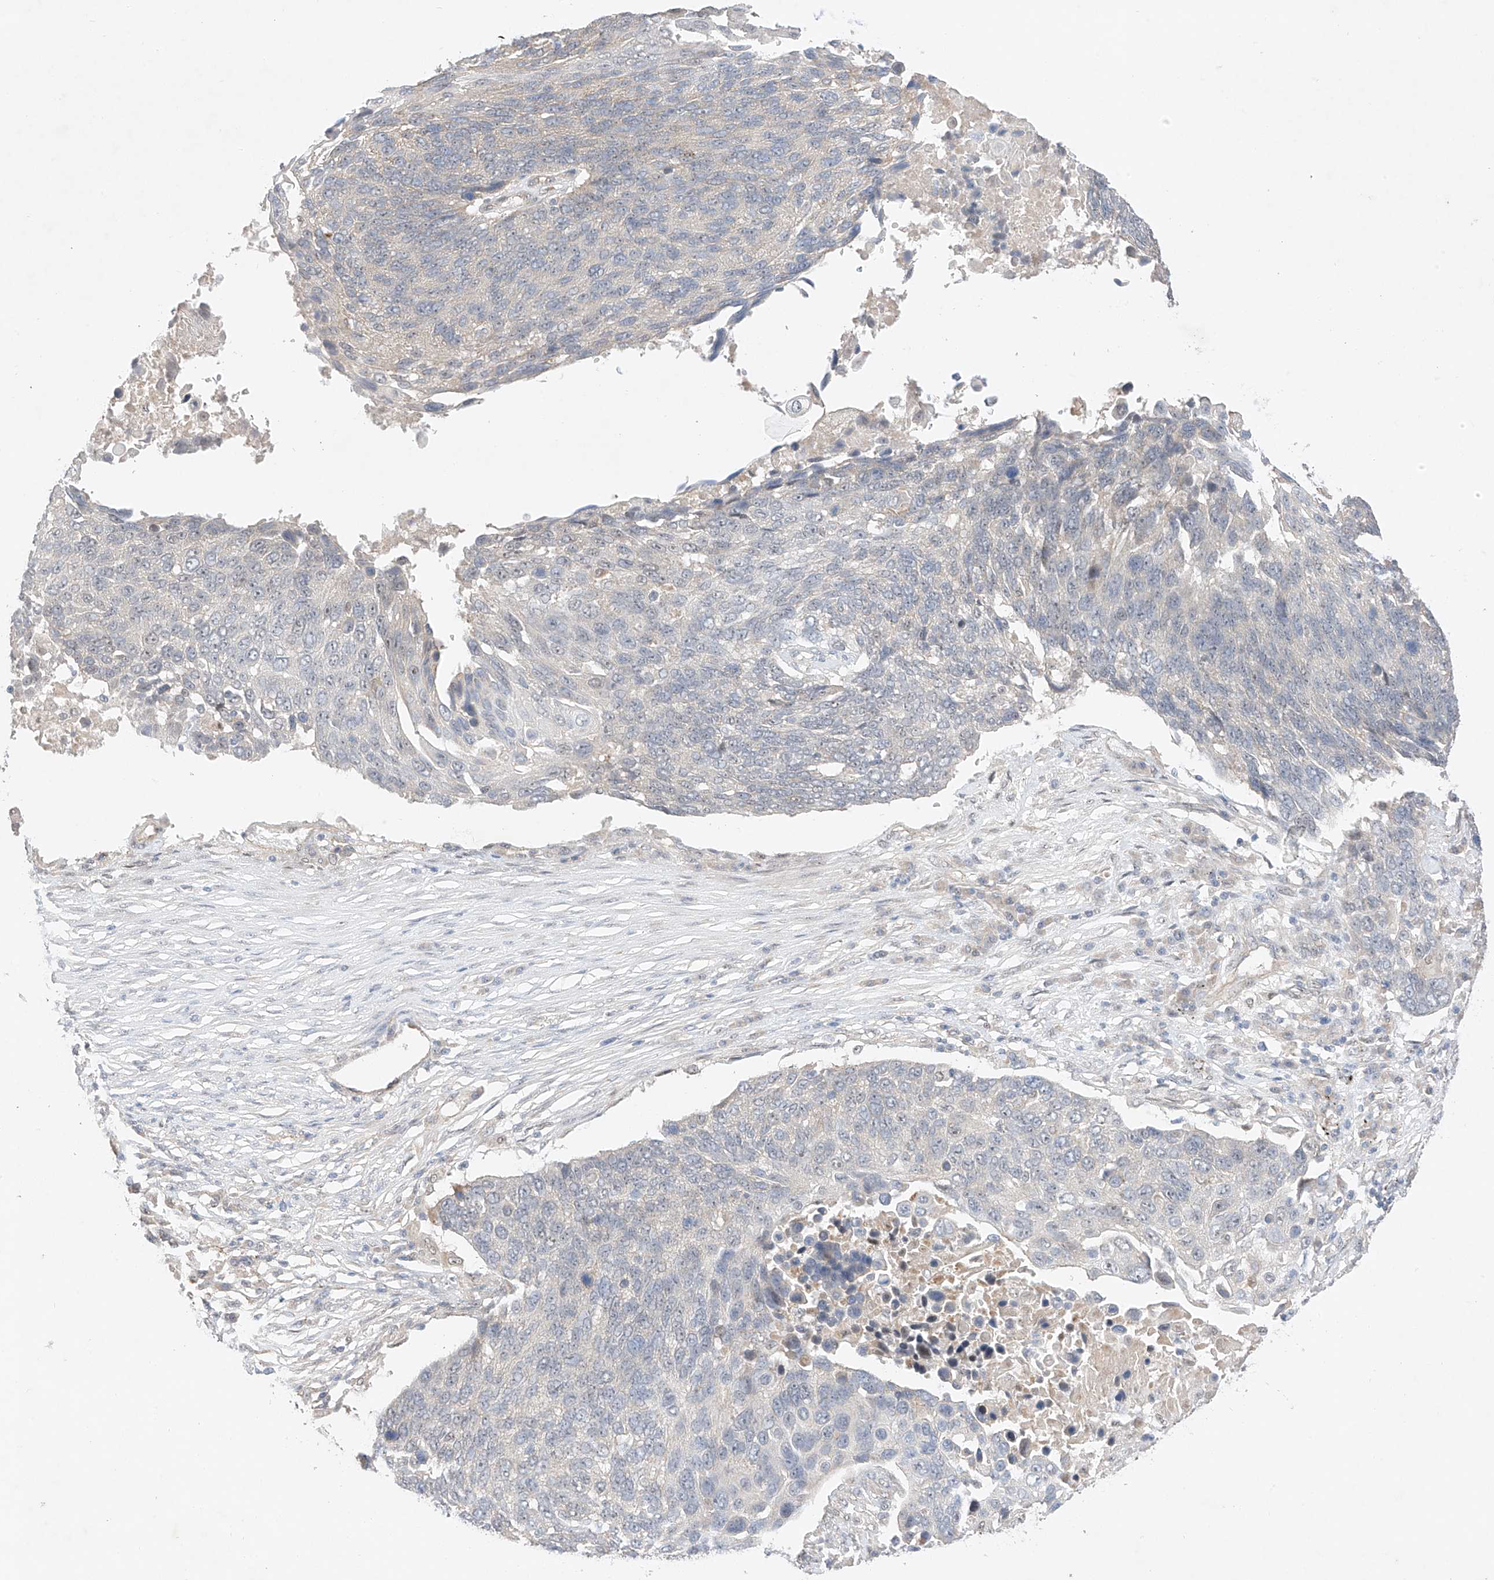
{"staining": {"intensity": "negative", "quantity": "none", "location": "none"}, "tissue": "lung cancer", "cell_type": "Tumor cells", "image_type": "cancer", "snomed": [{"axis": "morphology", "description": "Squamous cell carcinoma, NOS"}, {"axis": "topography", "description": "Lung"}], "caption": "Tumor cells show no significant protein staining in lung cancer.", "gene": "IL22RA2", "patient": {"sex": "male", "age": 66}}